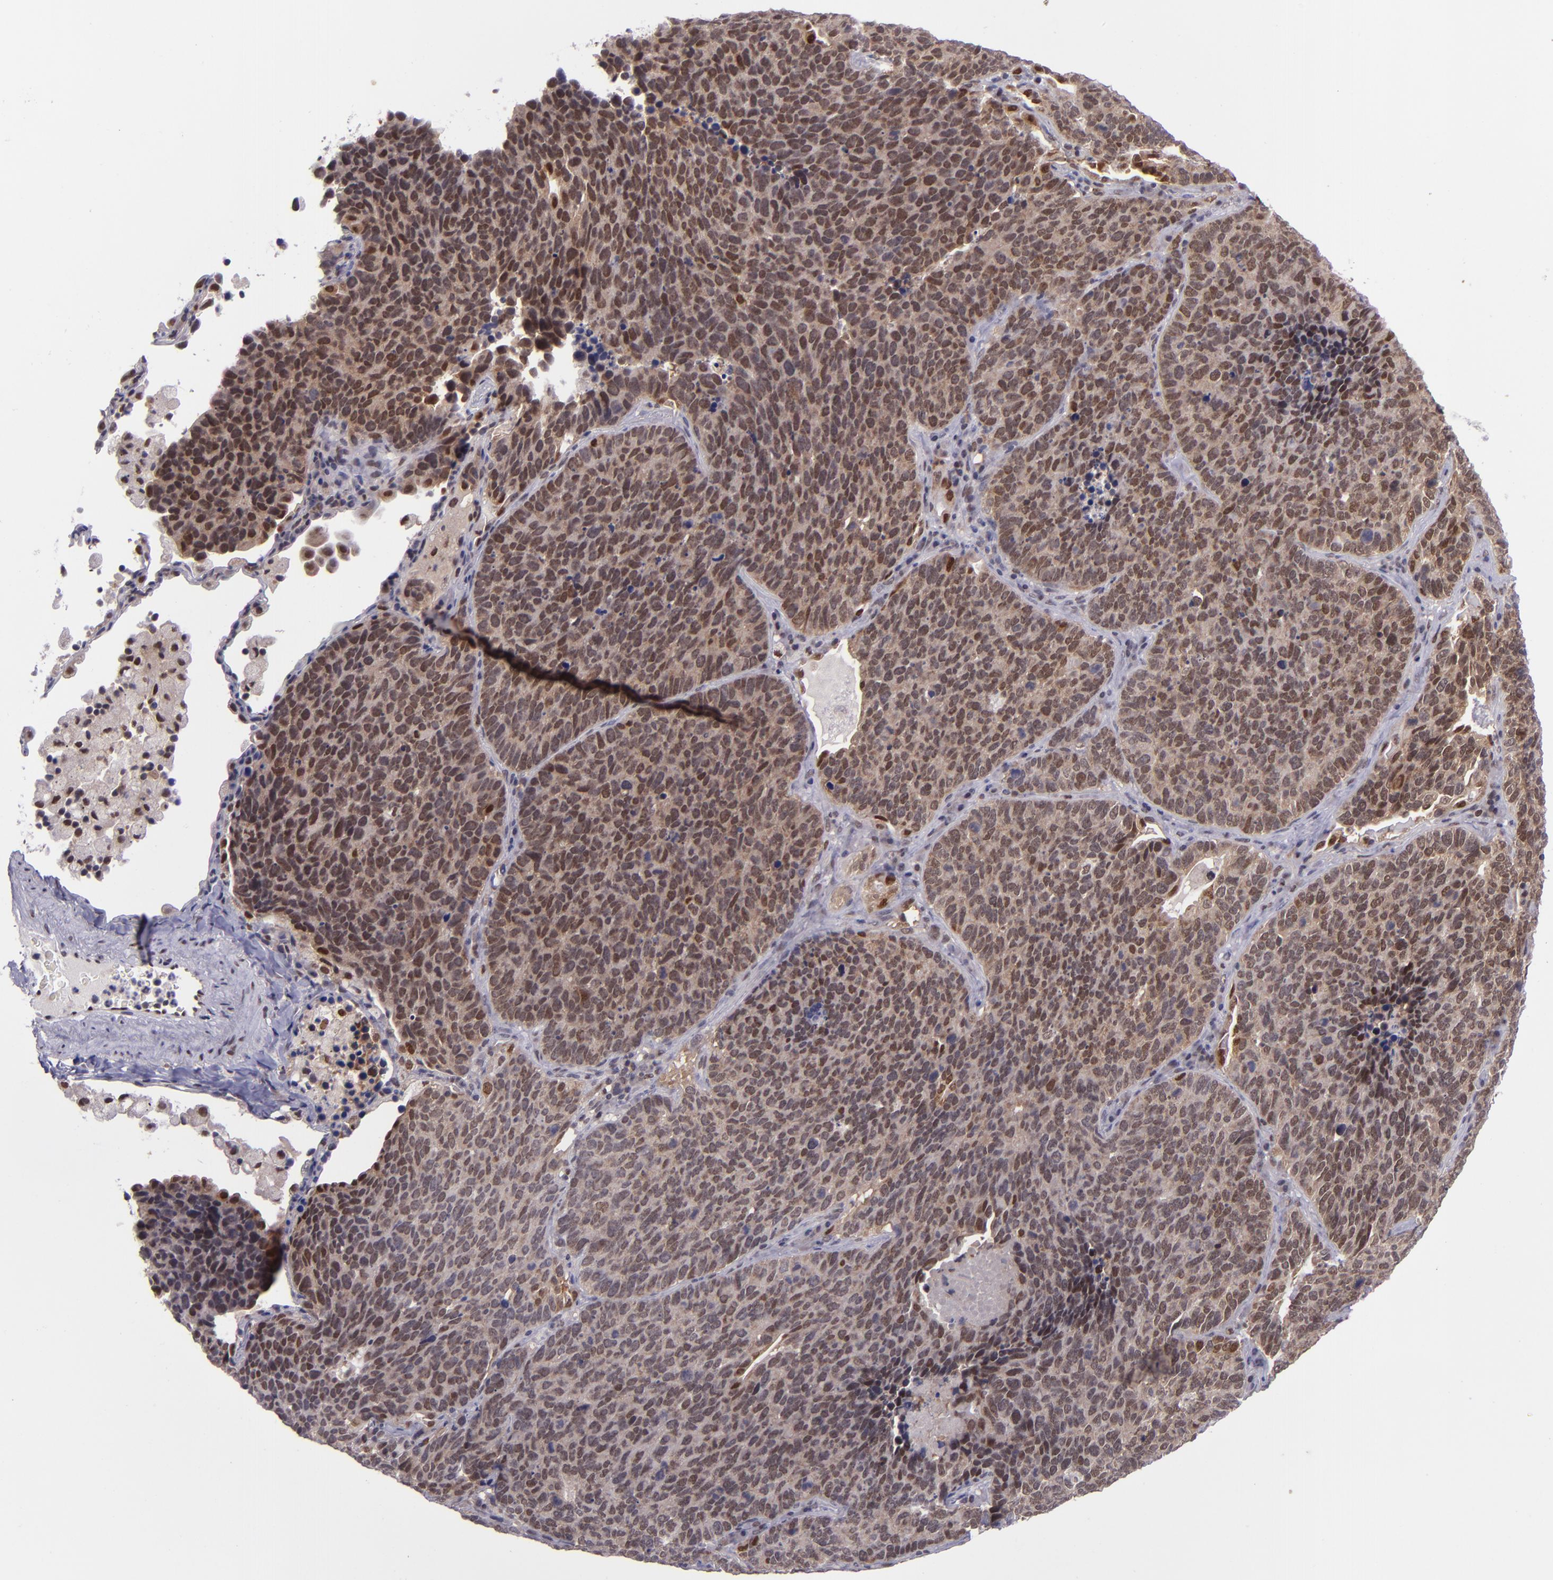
{"staining": {"intensity": "moderate", "quantity": ">75%", "location": "cytoplasmic/membranous,nuclear"}, "tissue": "lung cancer", "cell_type": "Tumor cells", "image_type": "cancer", "snomed": [{"axis": "morphology", "description": "Neoplasm, malignant, NOS"}, {"axis": "topography", "description": "Lung"}], "caption": "Immunohistochemical staining of human lung cancer reveals medium levels of moderate cytoplasmic/membranous and nuclear protein staining in about >75% of tumor cells. (brown staining indicates protein expression, while blue staining denotes nuclei).", "gene": "BAG1", "patient": {"sex": "female", "age": 75}}